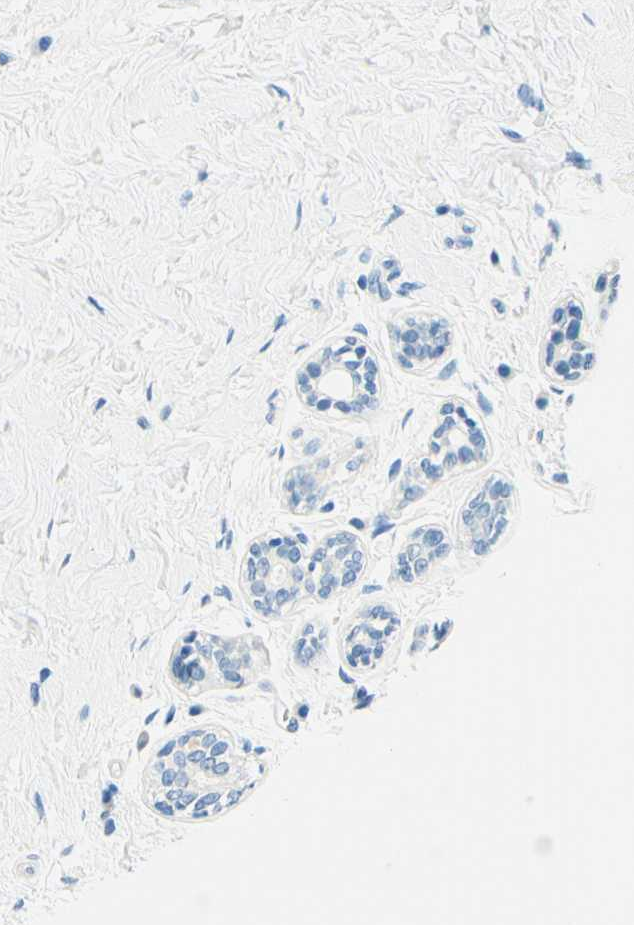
{"staining": {"intensity": "negative", "quantity": "none", "location": "none"}, "tissue": "breast cancer", "cell_type": "Tumor cells", "image_type": "cancer", "snomed": [{"axis": "morphology", "description": "Normal tissue, NOS"}, {"axis": "morphology", "description": "Duct carcinoma"}, {"axis": "topography", "description": "Breast"}], "caption": "This is an IHC micrograph of human breast invasive ductal carcinoma. There is no staining in tumor cells.", "gene": "PASD1", "patient": {"sex": "female", "age": 39}}